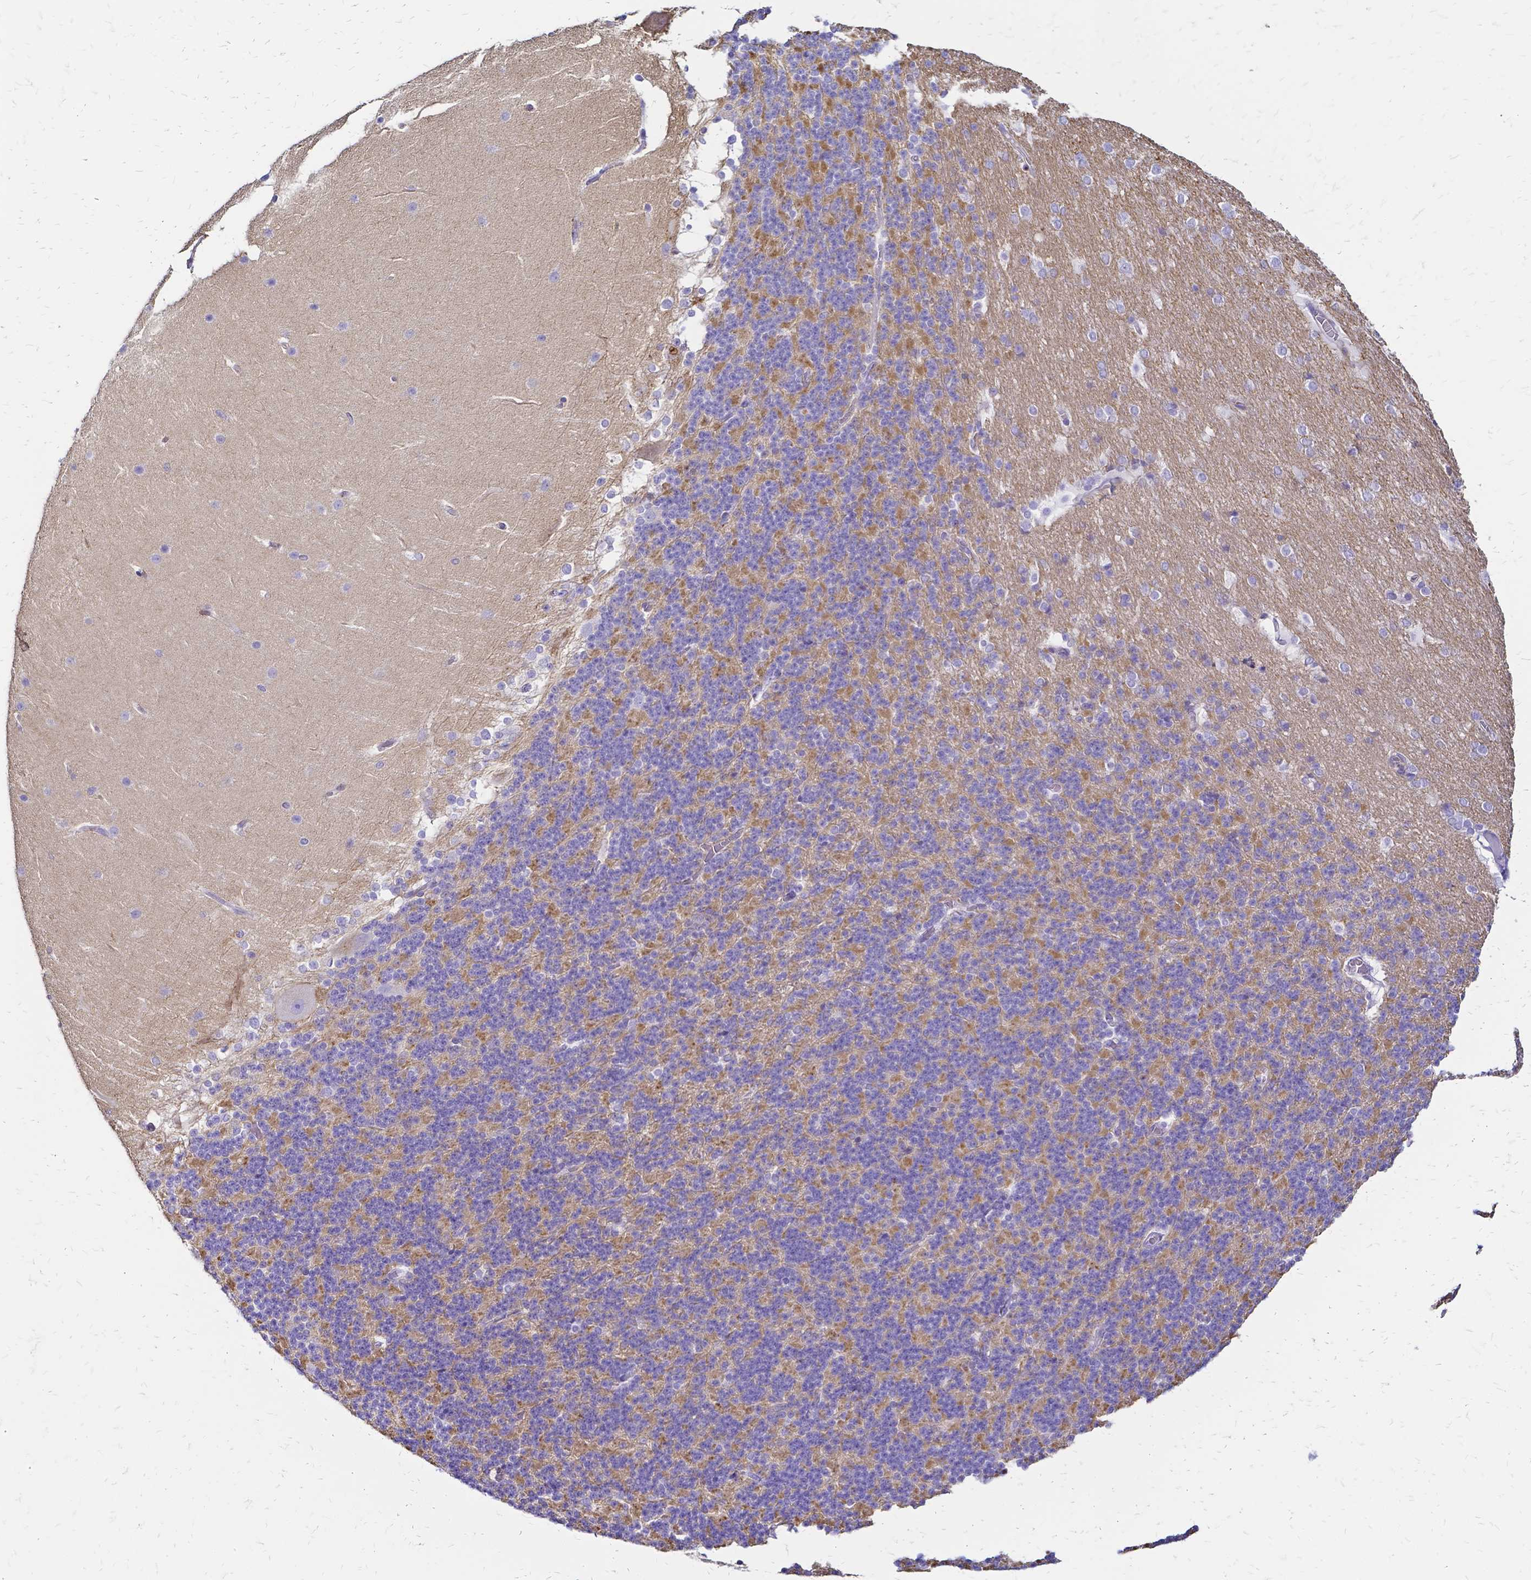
{"staining": {"intensity": "negative", "quantity": "none", "location": "none"}, "tissue": "cerebellum", "cell_type": "Cells in granular layer", "image_type": "normal", "snomed": [{"axis": "morphology", "description": "Normal tissue, NOS"}, {"axis": "topography", "description": "Cerebellum"}], "caption": "Immunohistochemistry (IHC) of benign cerebellum exhibits no staining in cells in granular layer.", "gene": "HSPA12A", "patient": {"sex": "female", "age": 19}}